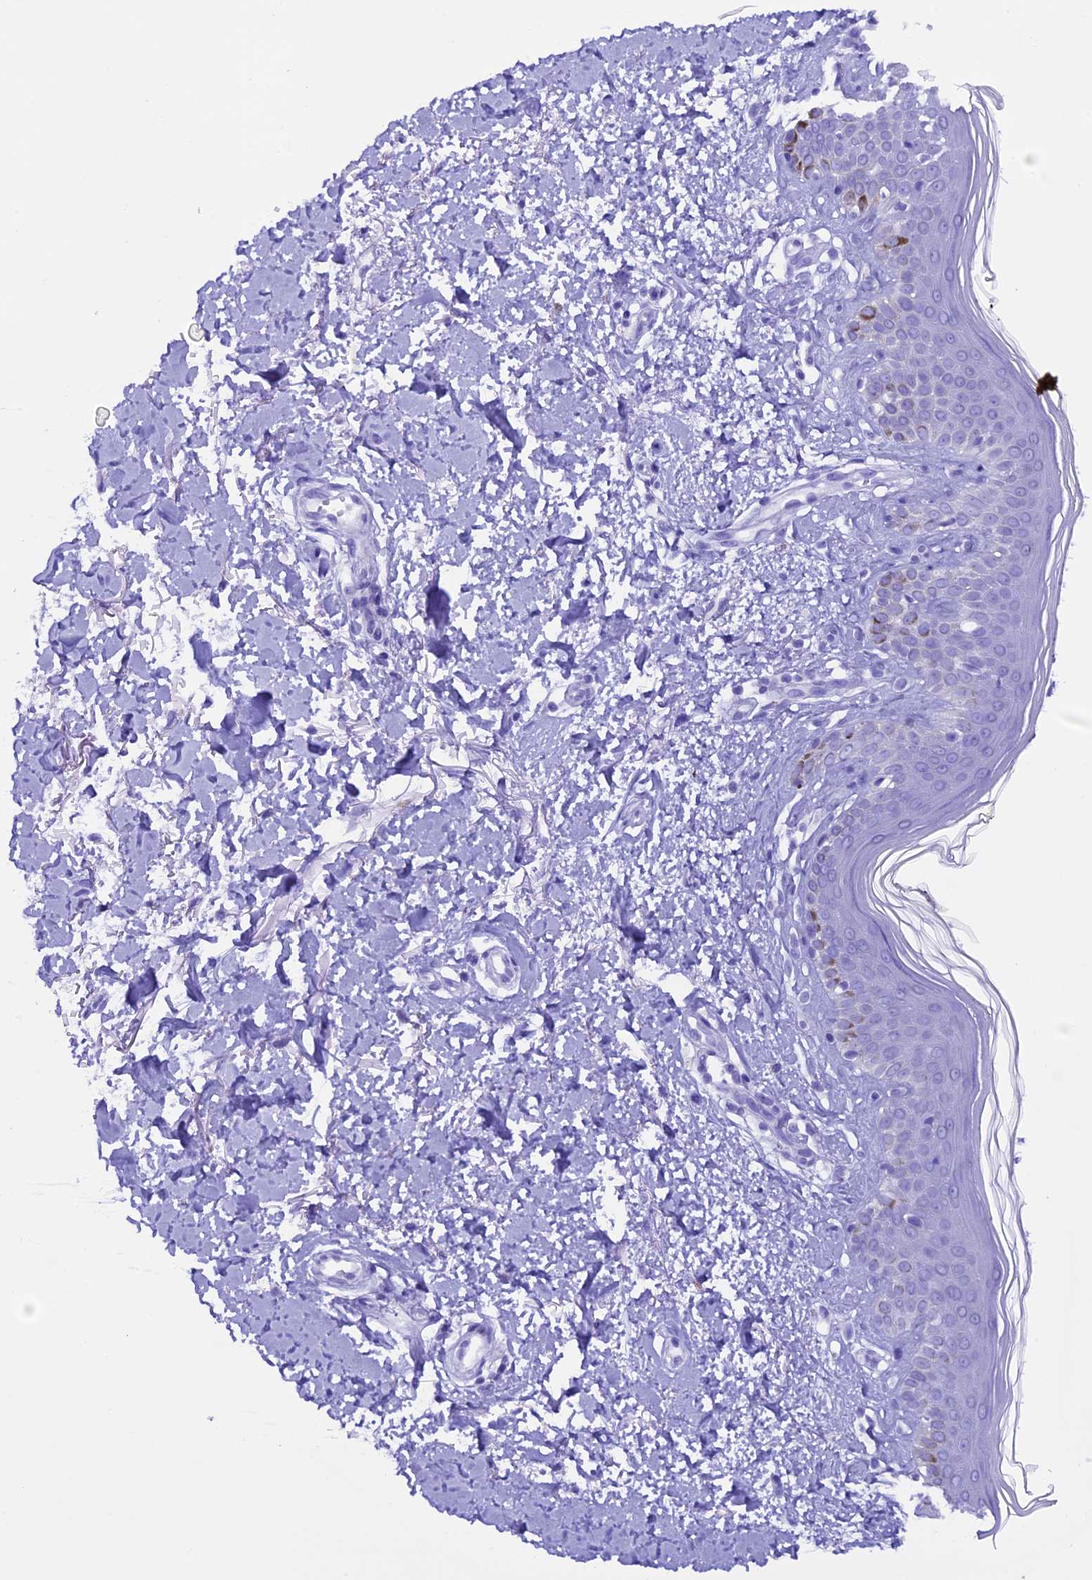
{"staining": {"intensity": "negative", "quantity": "none", "location": "none"}, "tissue": "skin", "cell_type": "Fibroblasts", "image_type": "normal", "snomed": [{"axis": "morphology", "description": "Normal tissue, NOS"}, {"axis": "topography", "description": "Skin"}], "caption": "Immunohistochemical staining of benign human skin reveals no significant staining in fibroblasts. The staining is performed using DAB (3,3'-diaminobenzidine) brown chromogen with nuclei counter-stained in using hematoxylin.", "gene": "XKR7", "patient": {"sex": "female", "age": 64}}